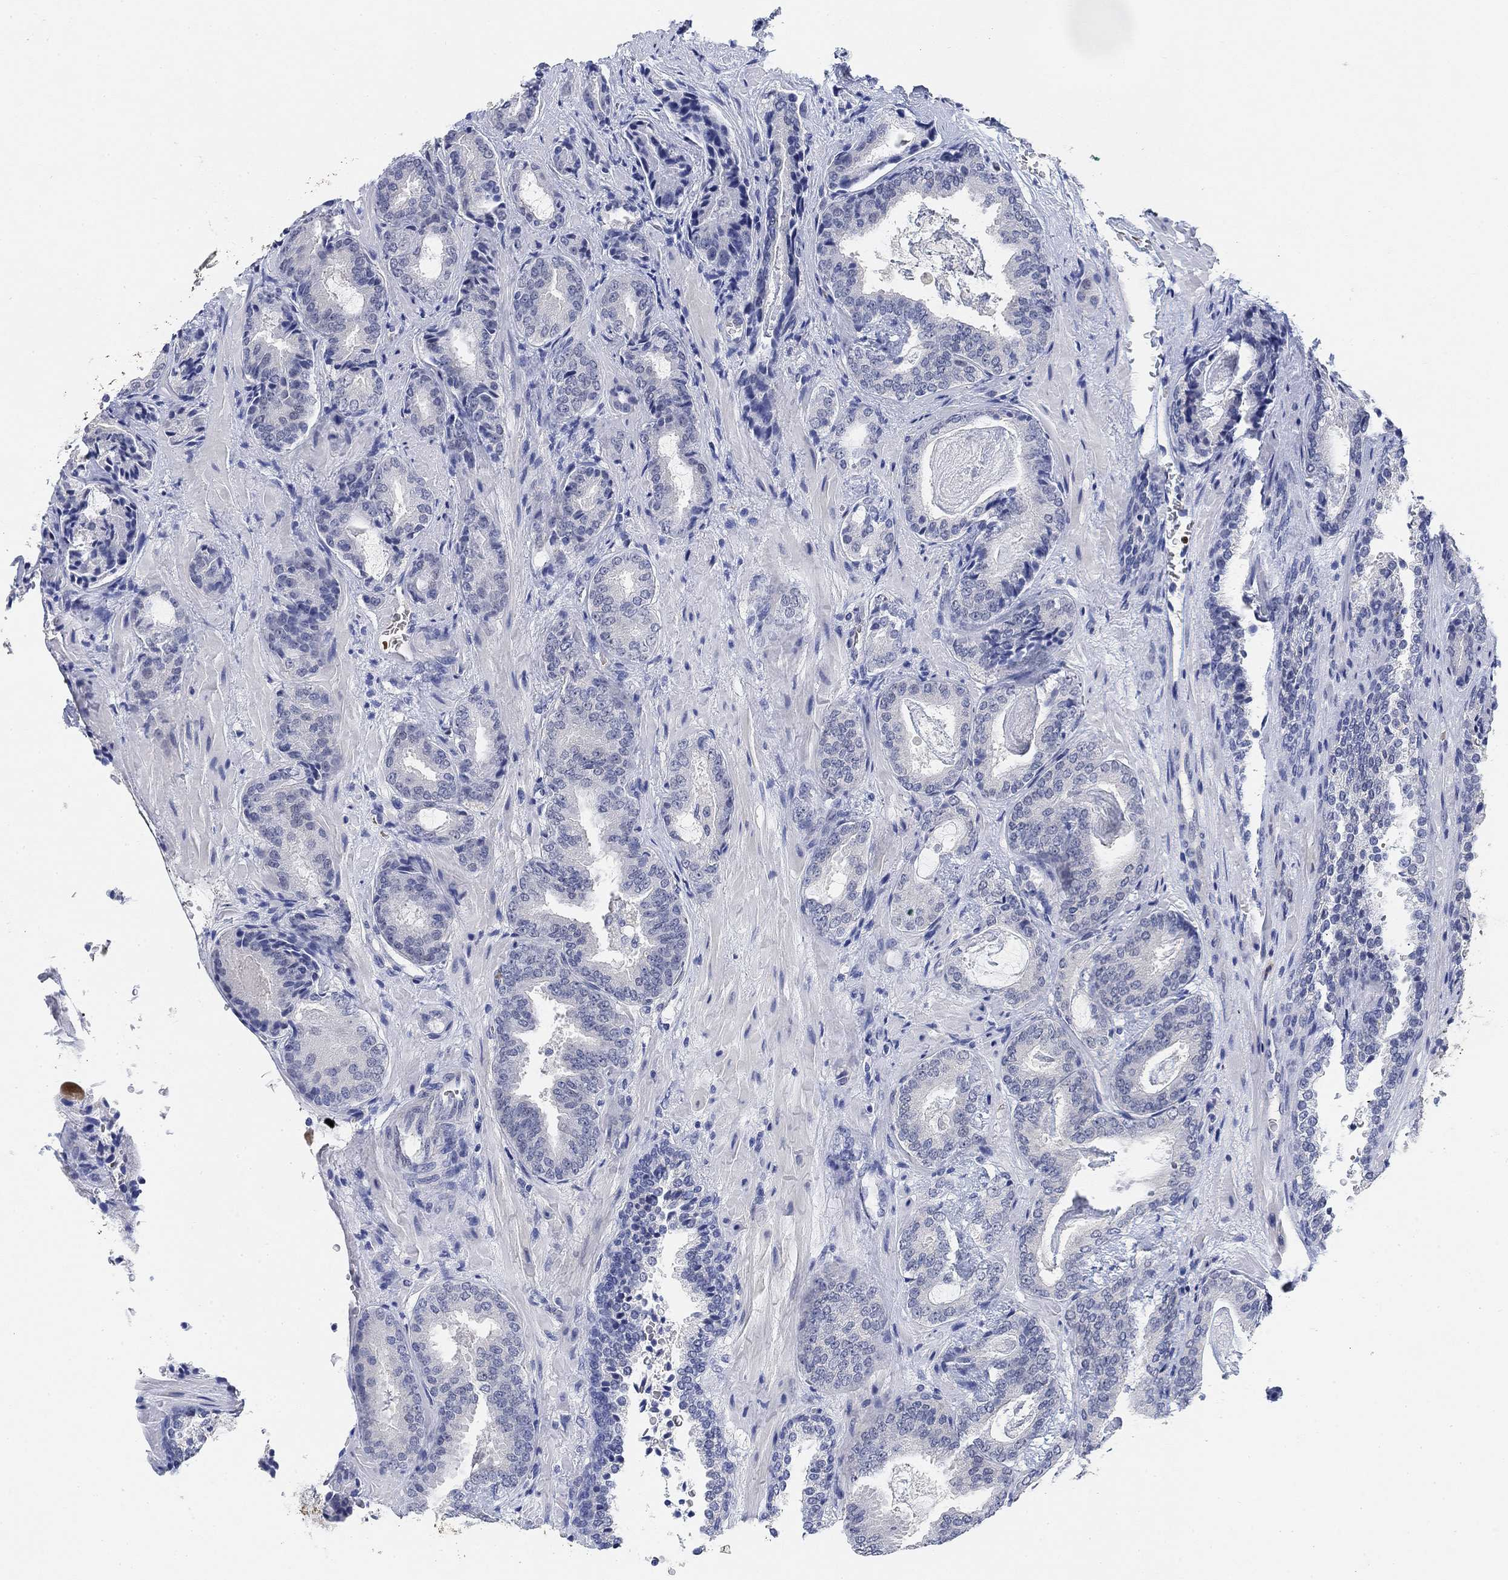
{"staining": {"intensity": "negative", "quantity": "none", "location": "none"}, "tissue": "prostate cancer", "cell_type": "Tumor cells", "image_type": "cancer", "snomed": [{"axis": "morphology", "description": "Adenocarcinoma, Low grade"}, {"axis": "topography", "description": "Prostate"}], "caption": "This image is of low-grade adenocarcinoma (prostate) stained with IHC to label a protein in brown with the nuclei are counter-stained blue. There is no staining in tumor cells. Nuclei are stained in blue.", "gene": "PAX6", "patient": {"sex": "male", "age": 68}}